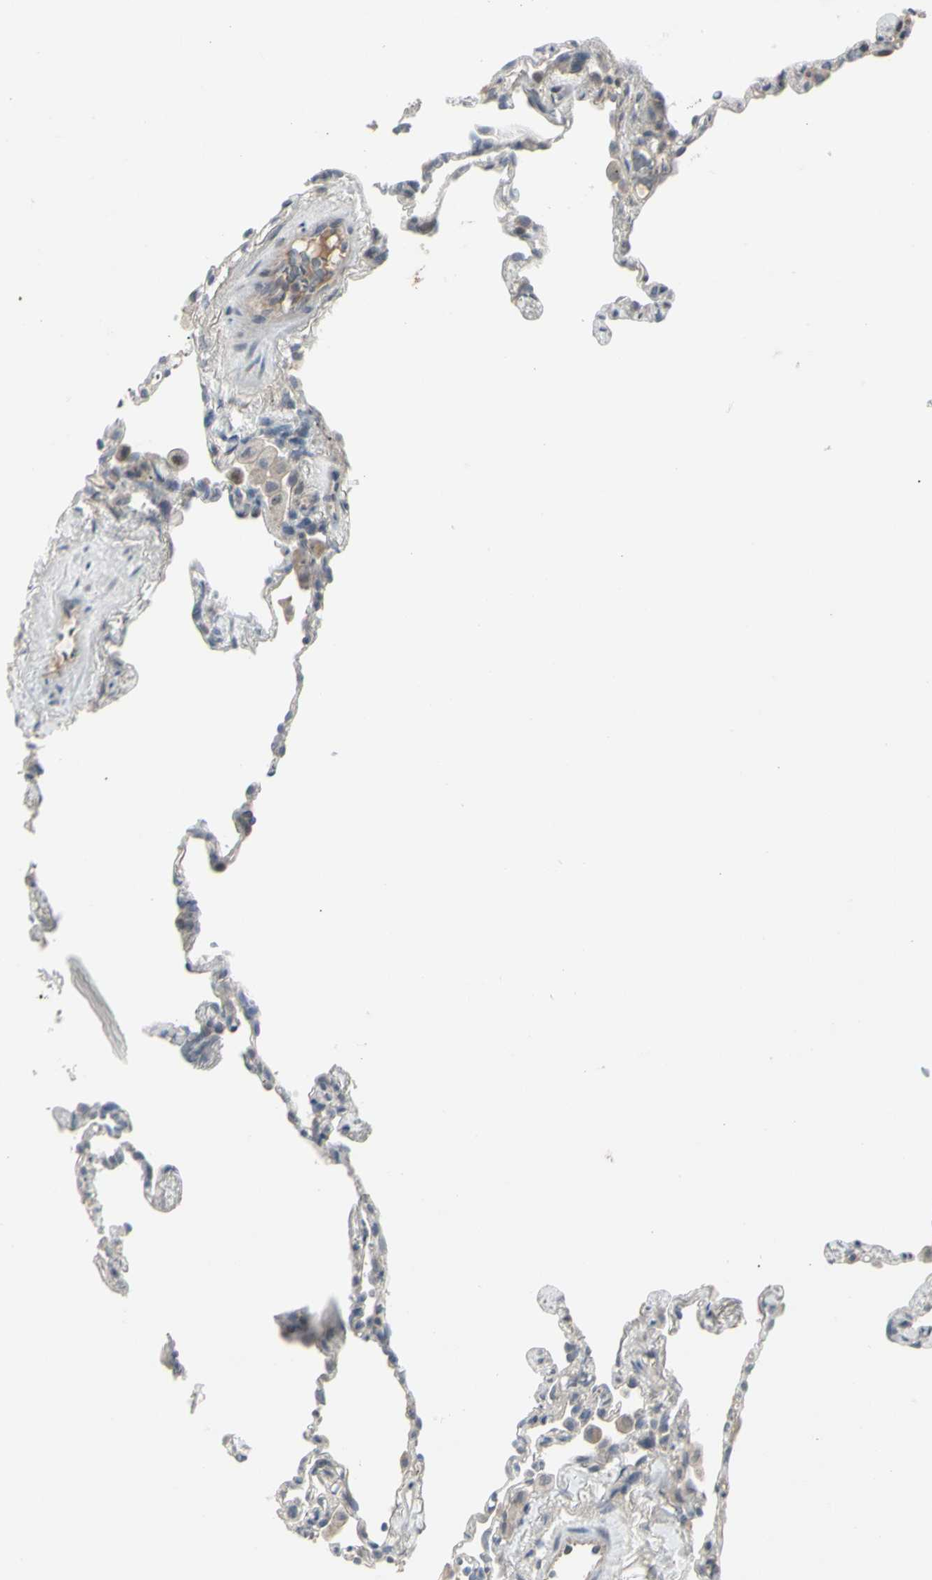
{"staining": {"intensity": "negative", "quantity": "none", "location": "none"}, "tissue": "lung", "cell_type": "Alveolar cells", "image_type": "normal", "snomed": [{"axis": "morphology", "description": "Normal tissue, NOS"}, {"axis": "topography", "description": "Lung"}], "caption": "Immunohistochemical staining of benign human lung shows no significant expression in alveolar cells.", "gene": "PIAS4", "patient": {"sex": "male", "age": 59}}